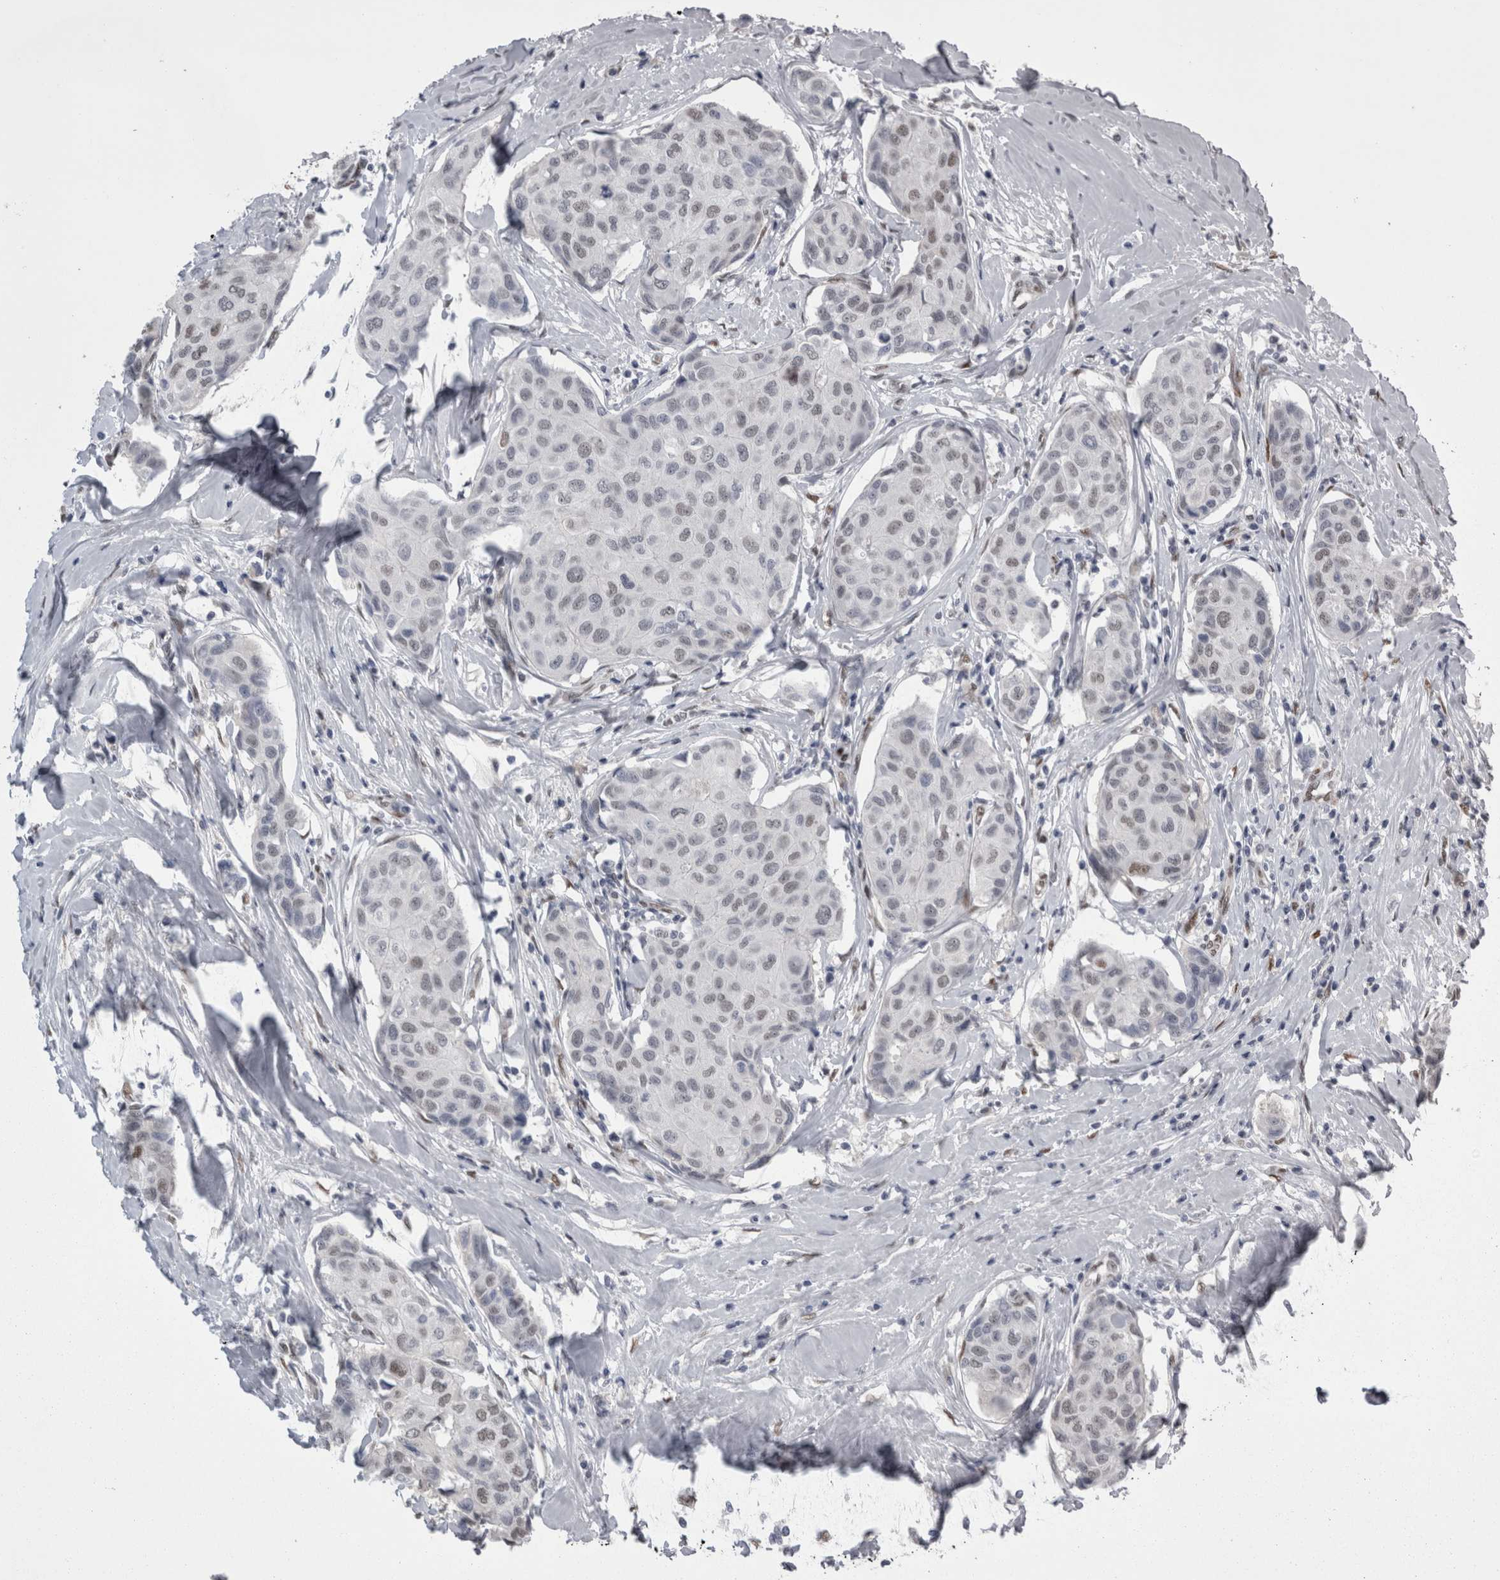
{"staining": {"intensity": "weak", "quantity": "<25%", "location": "nuclear"}, "tissue": "breast cancer", "cell_type": "Tumor cells", "image_type": "cancer", "snomed": [{"axis": "morphology", "description": "Duct carcinoma"}, {"axis": "topography", "description": "Breast"}], "caption": "IHC of breast cancer (invasive ductal carcinoma) exhibits no positivity in tumor cells.", "gene": "C1orf54", "patient": {"sex": "female", "age": 80}}